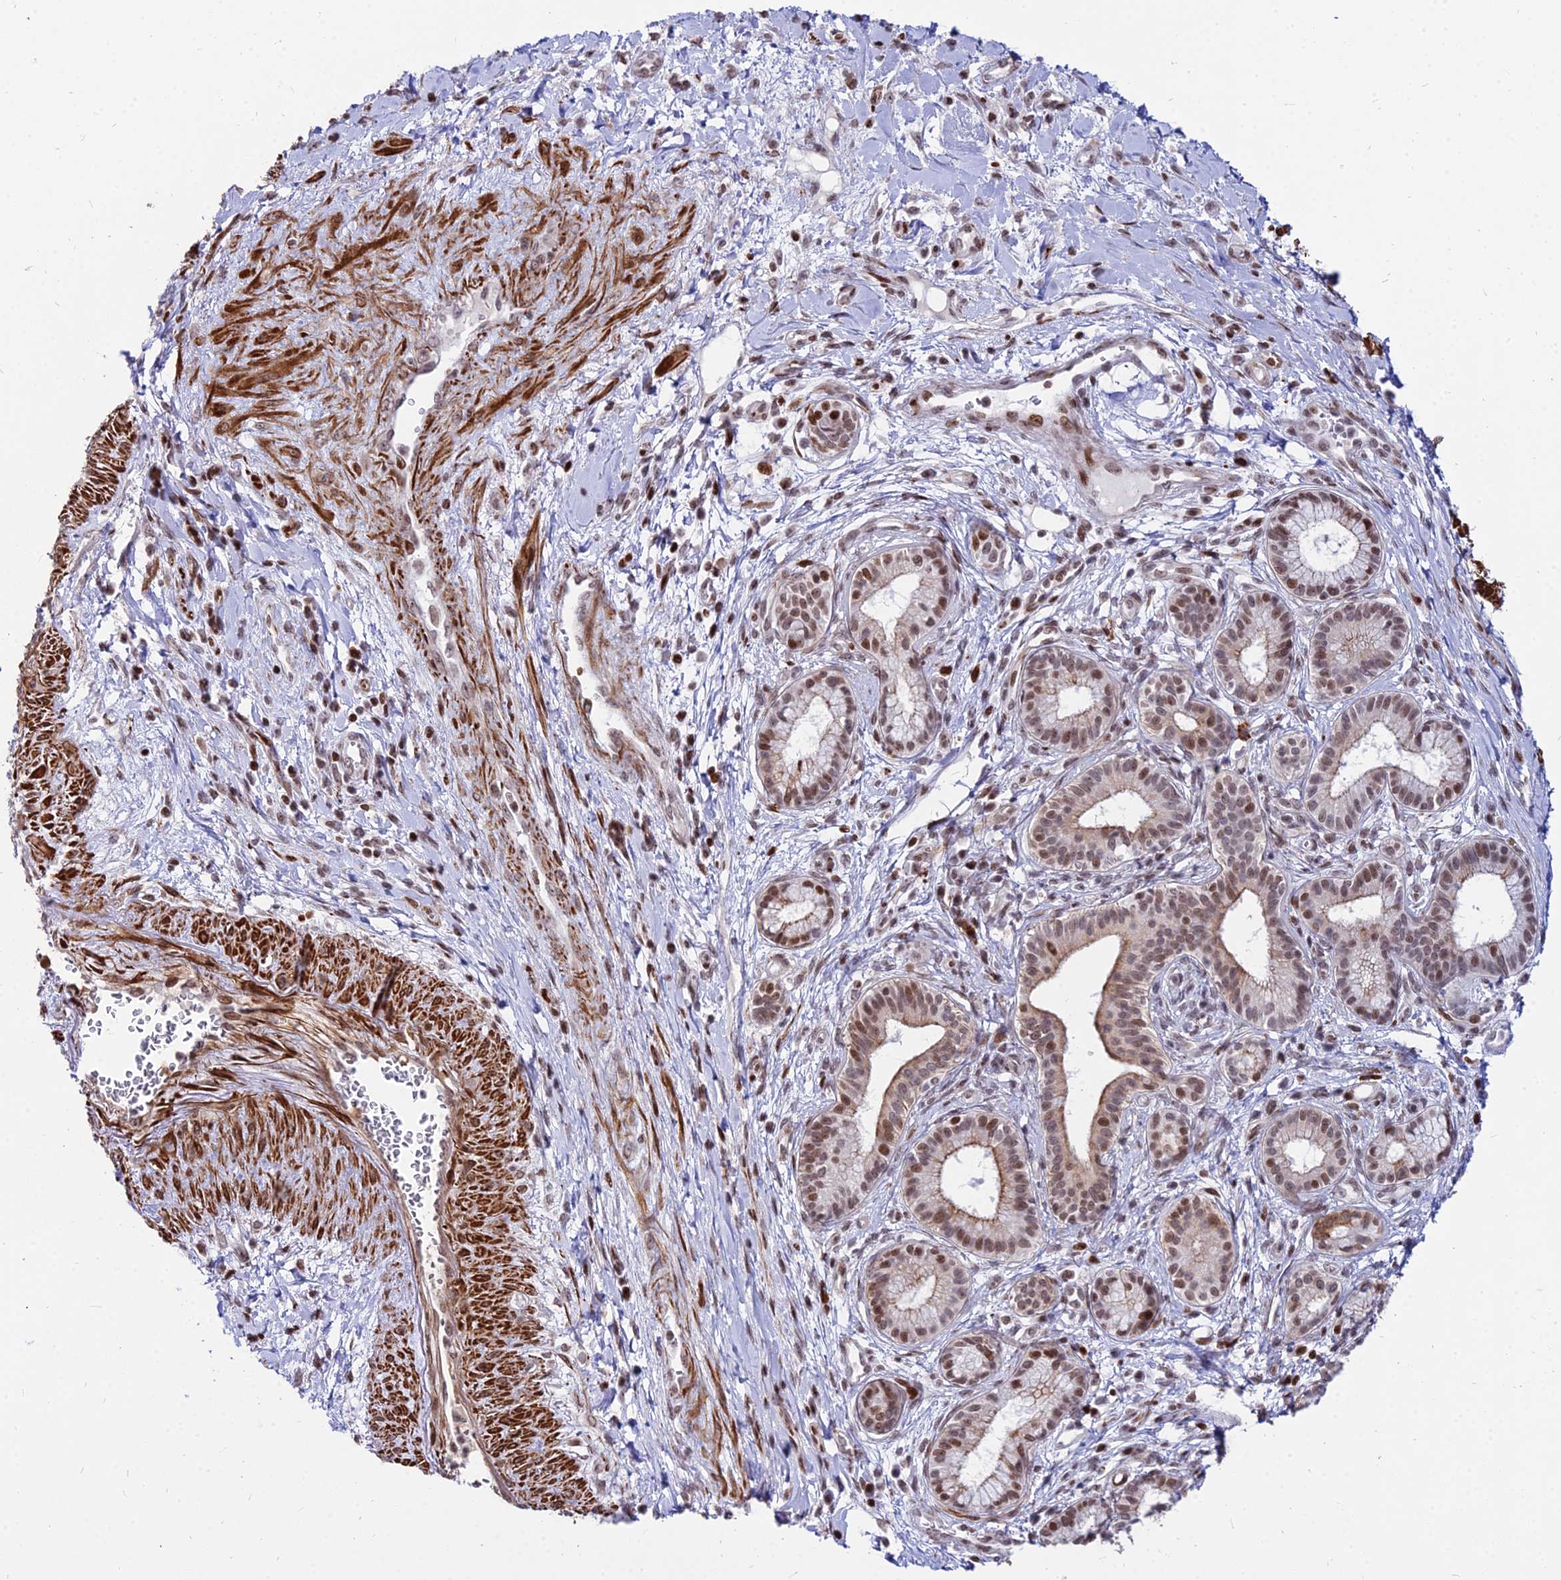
{"staining": {"intensity": "moderate", "quantity": ">75%", "location": "cytoplasmic/membranous,nuclear"}, "tissue": "pancreatic cancer", "cell_type": "Tumor cells", "image_type": "cancer", "snomed": [{"axis": "morphology", "description": "Adenocarcinoma, NOS"}, {"axis": "topography", "description": "Pancreas"}], "caption": "This histopathology image exhibits immunohistochemistry staining of adenocarcinoma (pancreatic), with medium moderate cytoplasmic/membranous and nuclear expression in approximately >75% of tumor cells.", "gene": "NYAP2", "patient": {"sex": "male", "age": 72}}